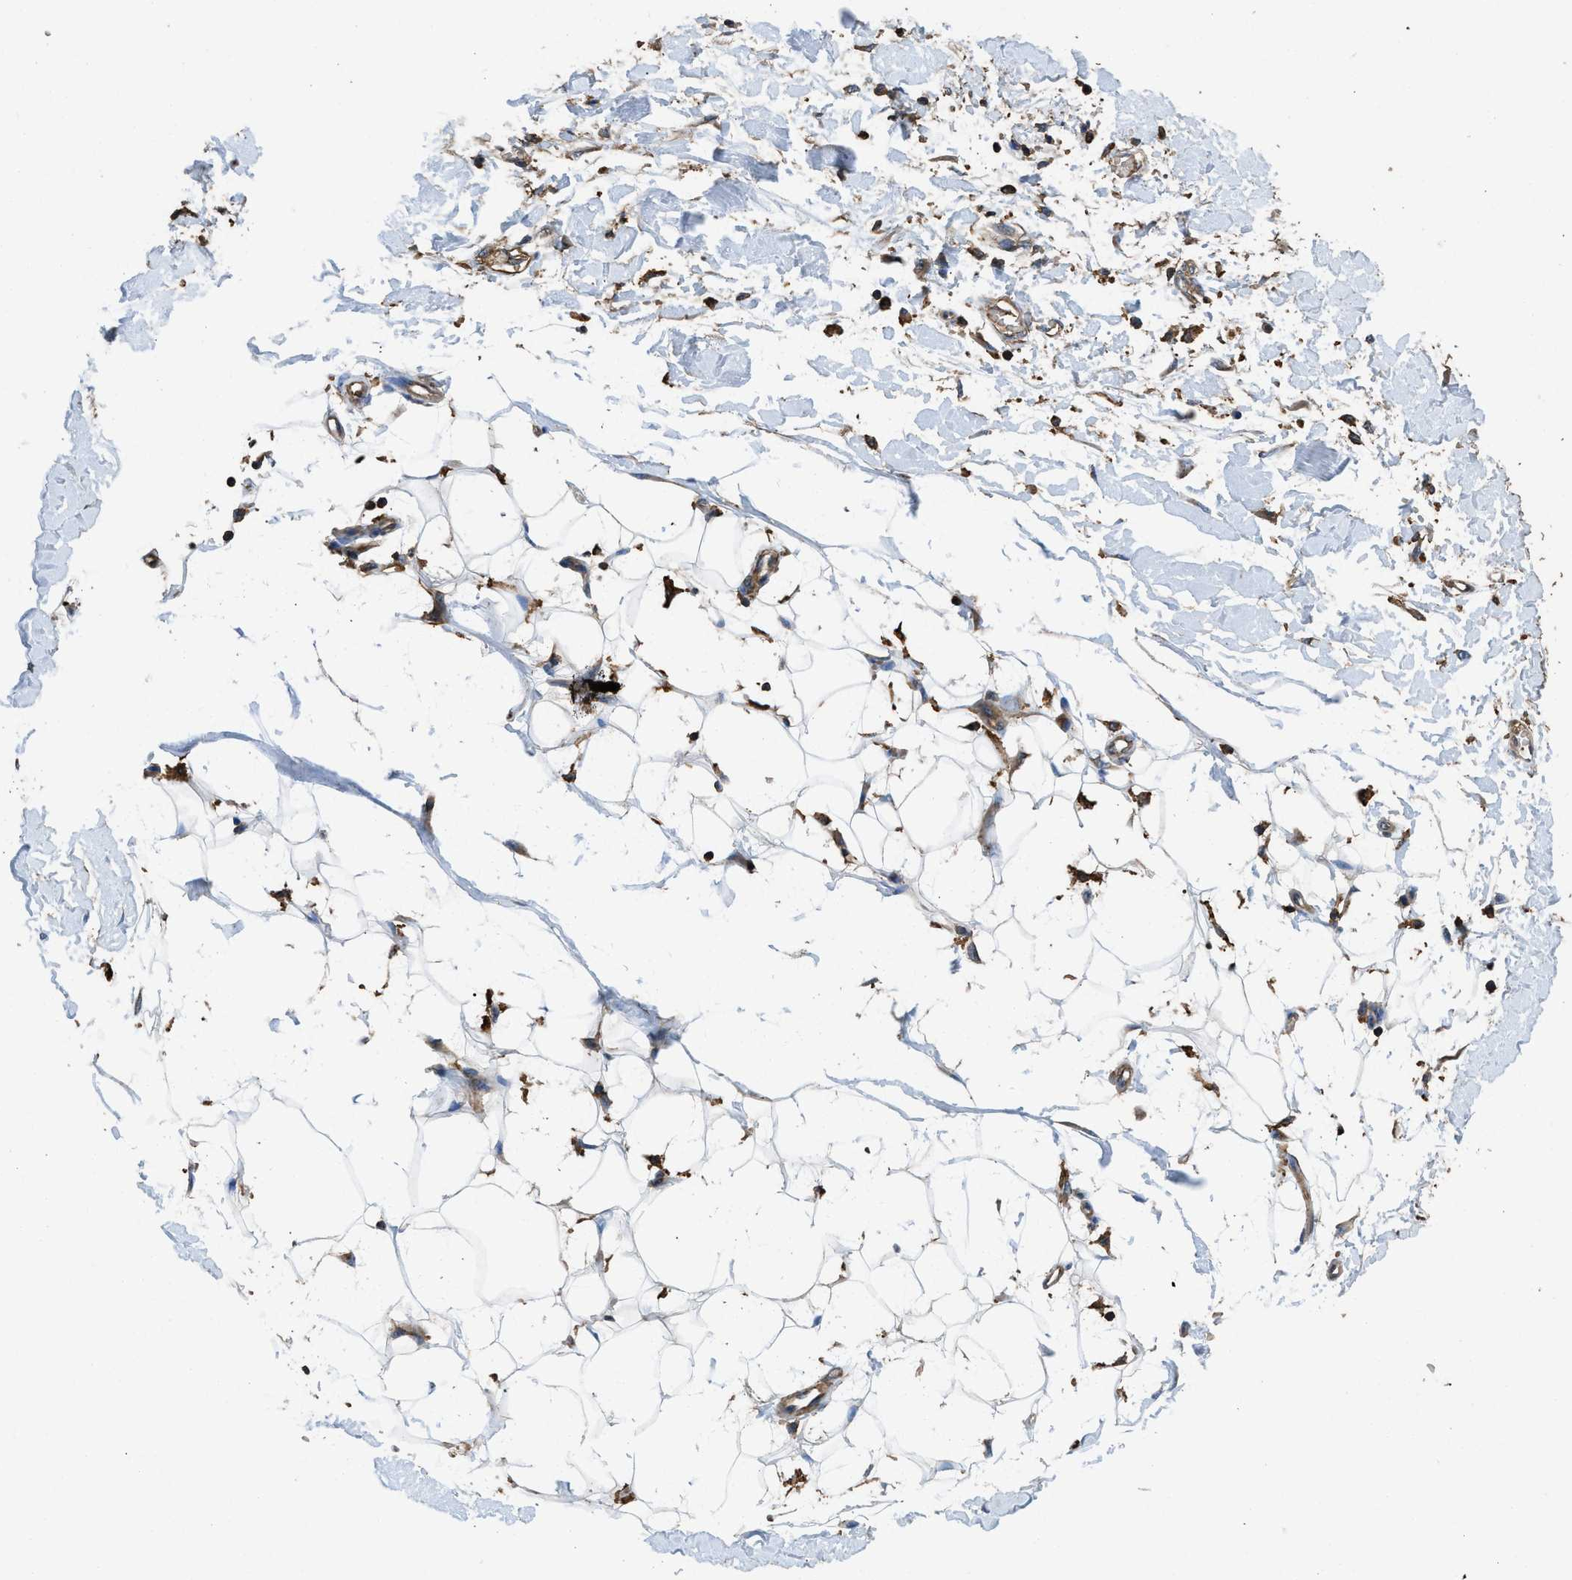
{"staining": {"intensity": "negative", "quantity": "none", "location": "none"}, "tissue": "adipose tissue", "cell_type": "Adipocytes", "image_type": "normal", "snomed": [{"axis": "morphology", "description": "Normal tissue, NOS"}, {"axis": "morphology", "description": "Squamous cell carcinoma, NOS"}, {"axis": "topography", "description": "Skin"}, {"axis": "topography", "description": "Peripheral nerve tissue"}], "caption": "The histopathology image displays no staining of adipocytes in benign adipose tissue.", "gene": "LINGO2", "patient": {"sex": "male", "age": 83}}